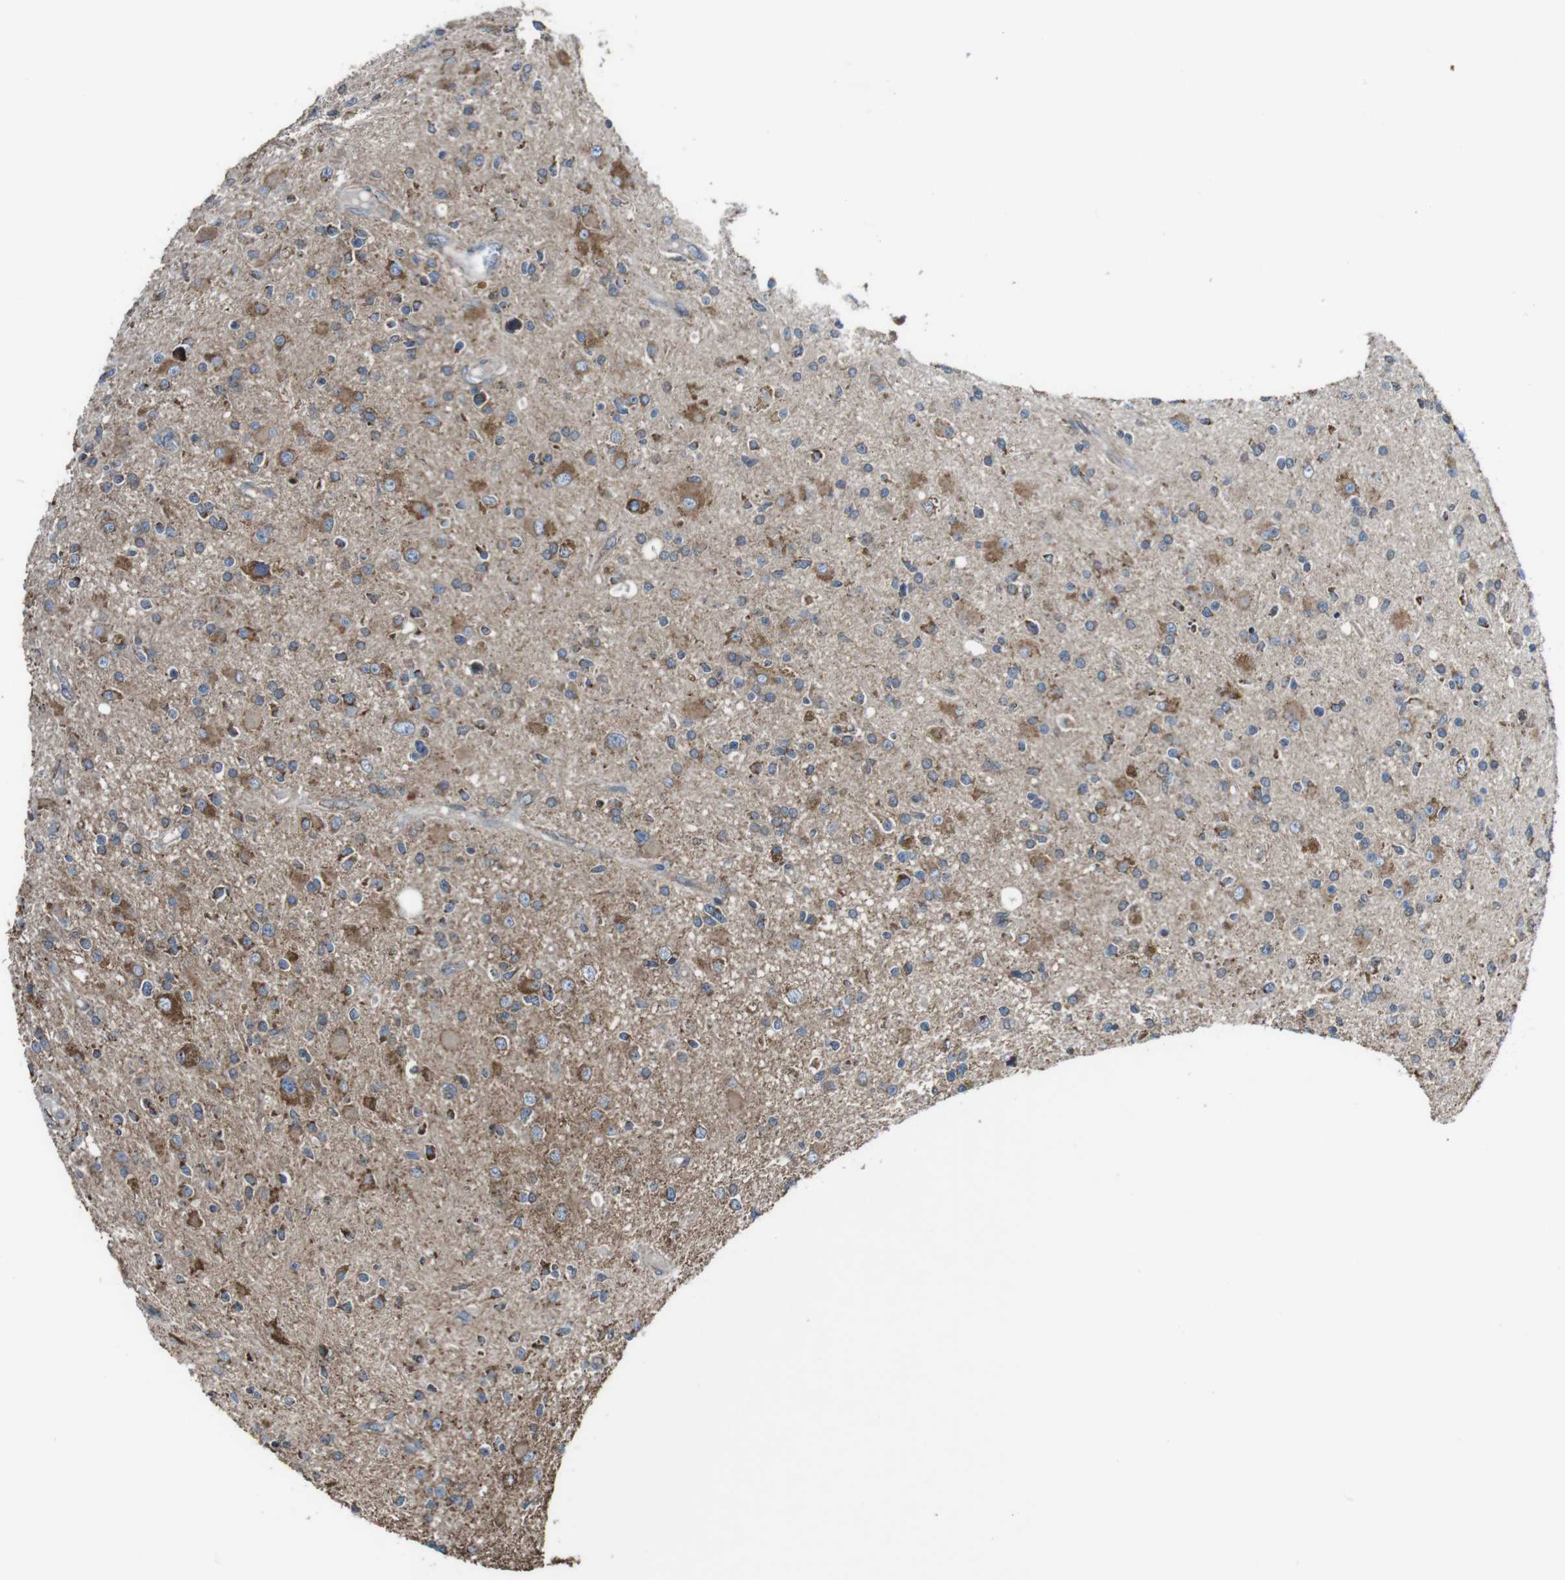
{"staining": {"intensity": "moderate", "quantity": ">75%", "location": "cytoplasmic/membranous"}, "tissue": "glioma", "cell_type": "Tumor cells", "image_type": "cancer", "snomed": [{"axis": "morphology", "description": "Glioma, malignant, High grade"}, {"axis": "topography", "description": "Brain"}], "caption": "Tumor cells exhibit medium levels of moderate cytoplasmic/membranous positivity in approximately >75% of cells in human glioma. Immunohistochemistry (ihc) stains the protein in brown and the nuclei are stained blue.", "gene": "CISD2", "patient": {"sex": "male", "age": 33}}